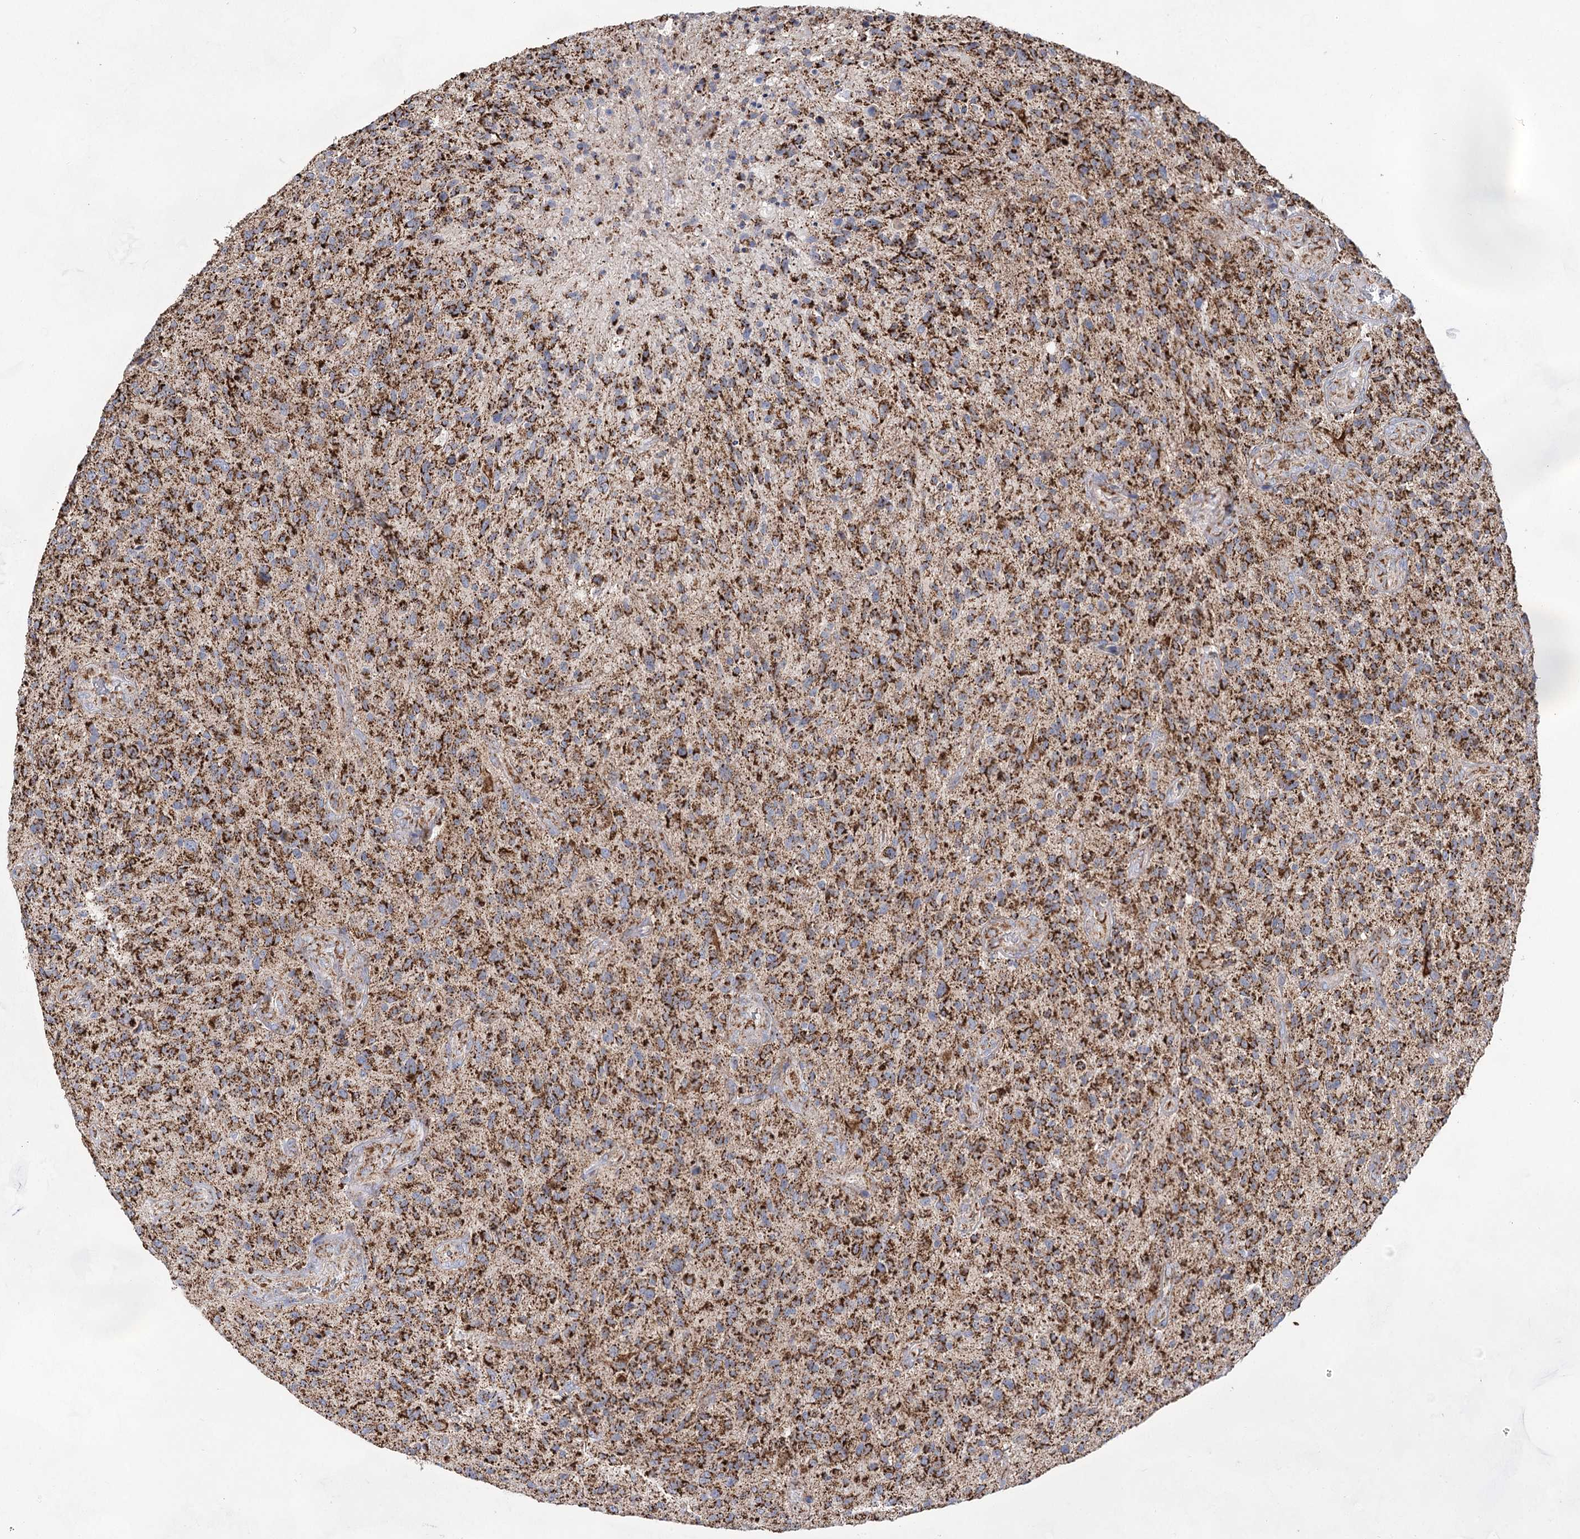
{"staining": {"intensity": "strong", "quantity": ">75%", "location": "cytoplasmic/membranous"}, "tissue": "glioma", "cell_type": "Tumor cells", "image_type": "cancer", "snomed": [{"axis": "morphology", "description": "Glioma, malignant, High grade"}, {"axis": "topography", "description": "Brain"}], "caption": "Tumor cells show strong cytoplasmic/membranous expression in about >75% of cells in glioma.", "gene": "NADK2", "patient": {"sex": "male", "age": 47}}